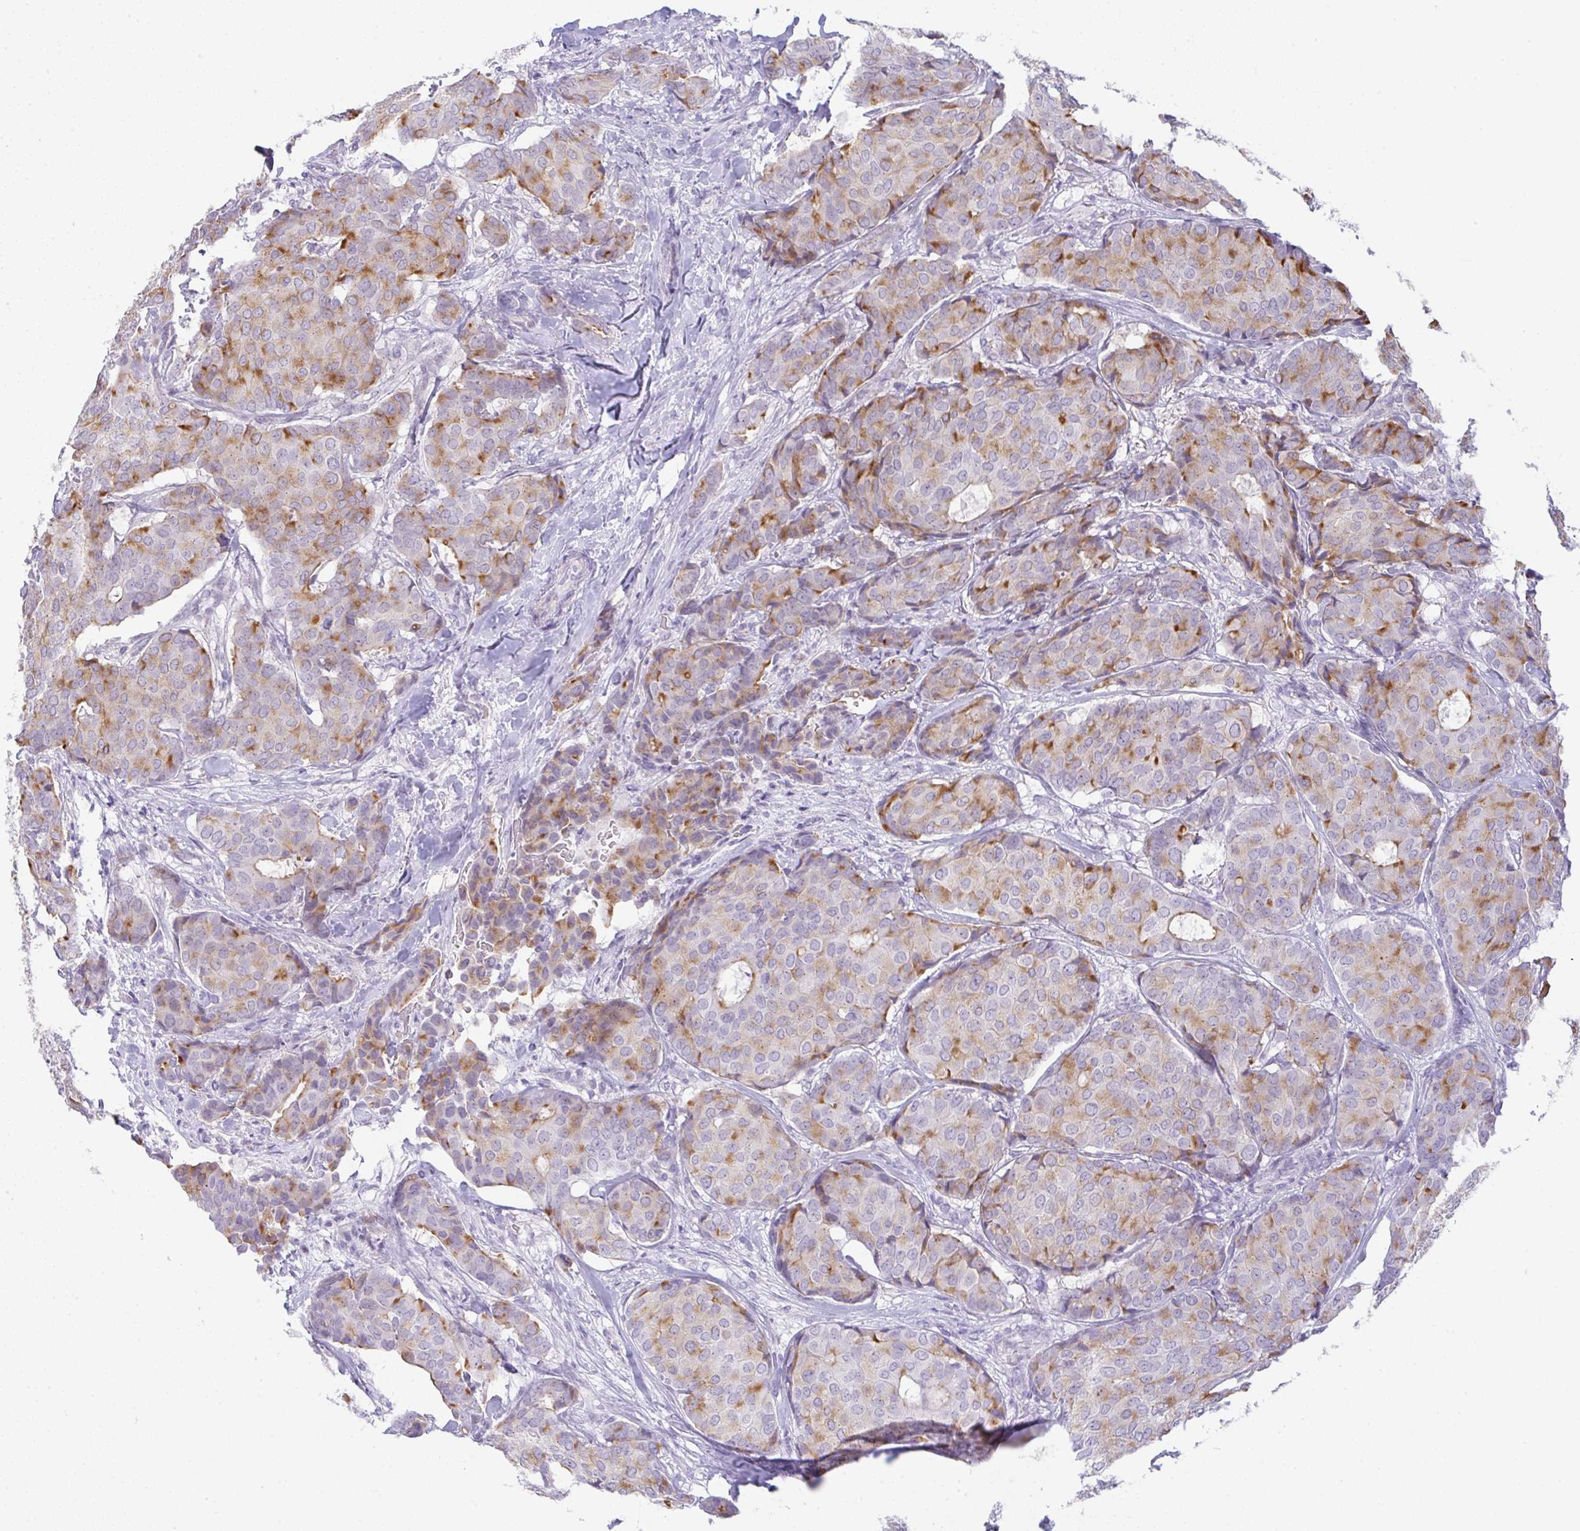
{"staining": {"intensity": "moderate", "quantity": "25%-75%", "location": "cytoplasmic/membranous"}, "tissue": "breast cancer", "cell_type": "Tumor cells", "image_type": "cancer", "snomed": [{"axis": "morphology", "description": "Duct carcinoma"}, {"axis": "topography", "description": "Breast"}], "caption": "Protein expression analysis of breast cancer shows moderate cytoplasmic/membranous staining in about 25%-75% of tumor cells. Using DAB (3,3'-diaminobenzidine) (brown) and hematoxylin (blue) stains, captured at high magnification using brightfield microscopy.", "gene": "FAM177A1", "patient": {"sex": "female", "age": 75}}